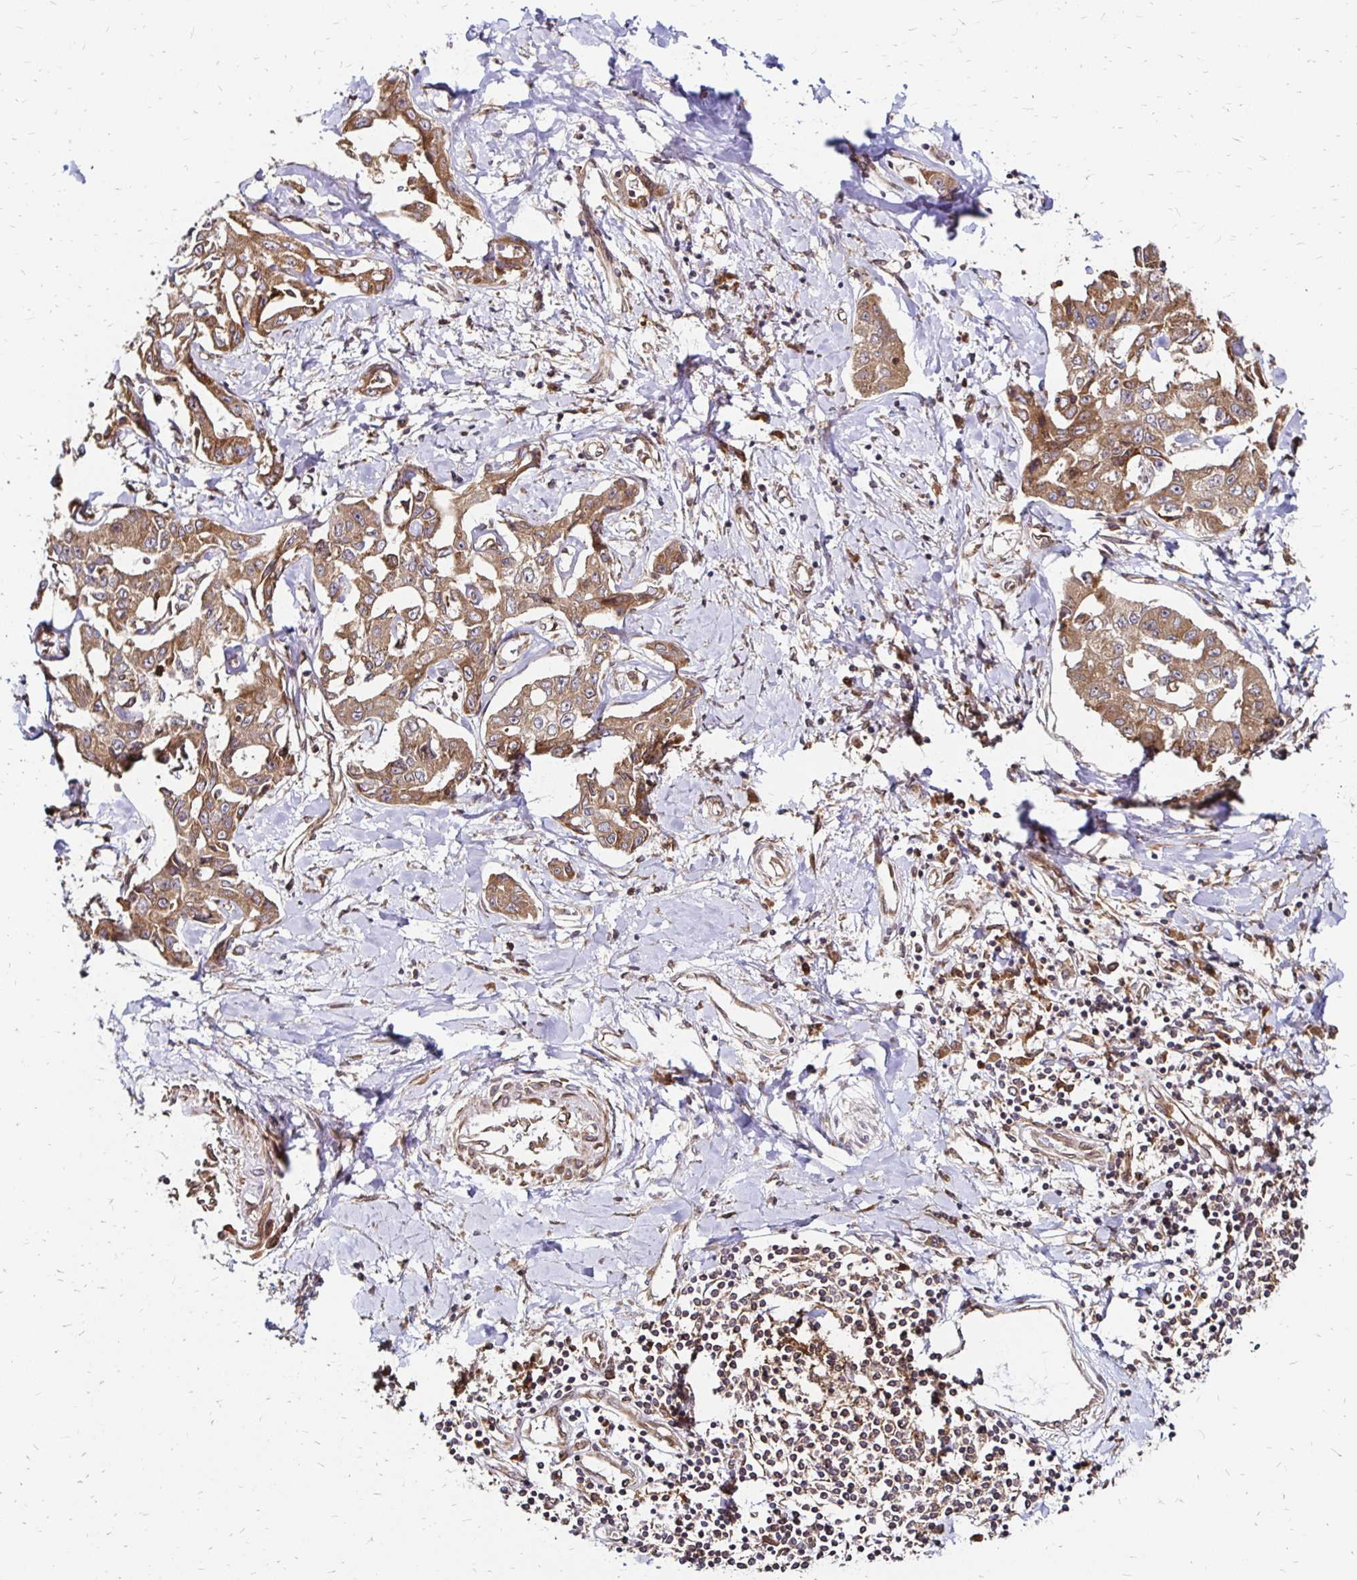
{"staining": {"intensity": "moderate", "quantity": ">75%", "location": "cytoplasmic/membranous"}, "tissue": "liver cancer", "cell_type": "Tumor cells", "image_type": "cancer", "snomed": [{"axis": "morphology", "description": "Cholangiocarcinoma"}, {"axis": "topography", "description": "Liver"}], "caption": "Immunohistochemistry (IHC) of human liver cancer (cholangiocarcinoma) shows medium levels of moderate cytoplasmic/membranous positivity in approximately >75% of tumor cells.", "gene": "ZW10", "patient": {"sex": "male", "age": 59}}